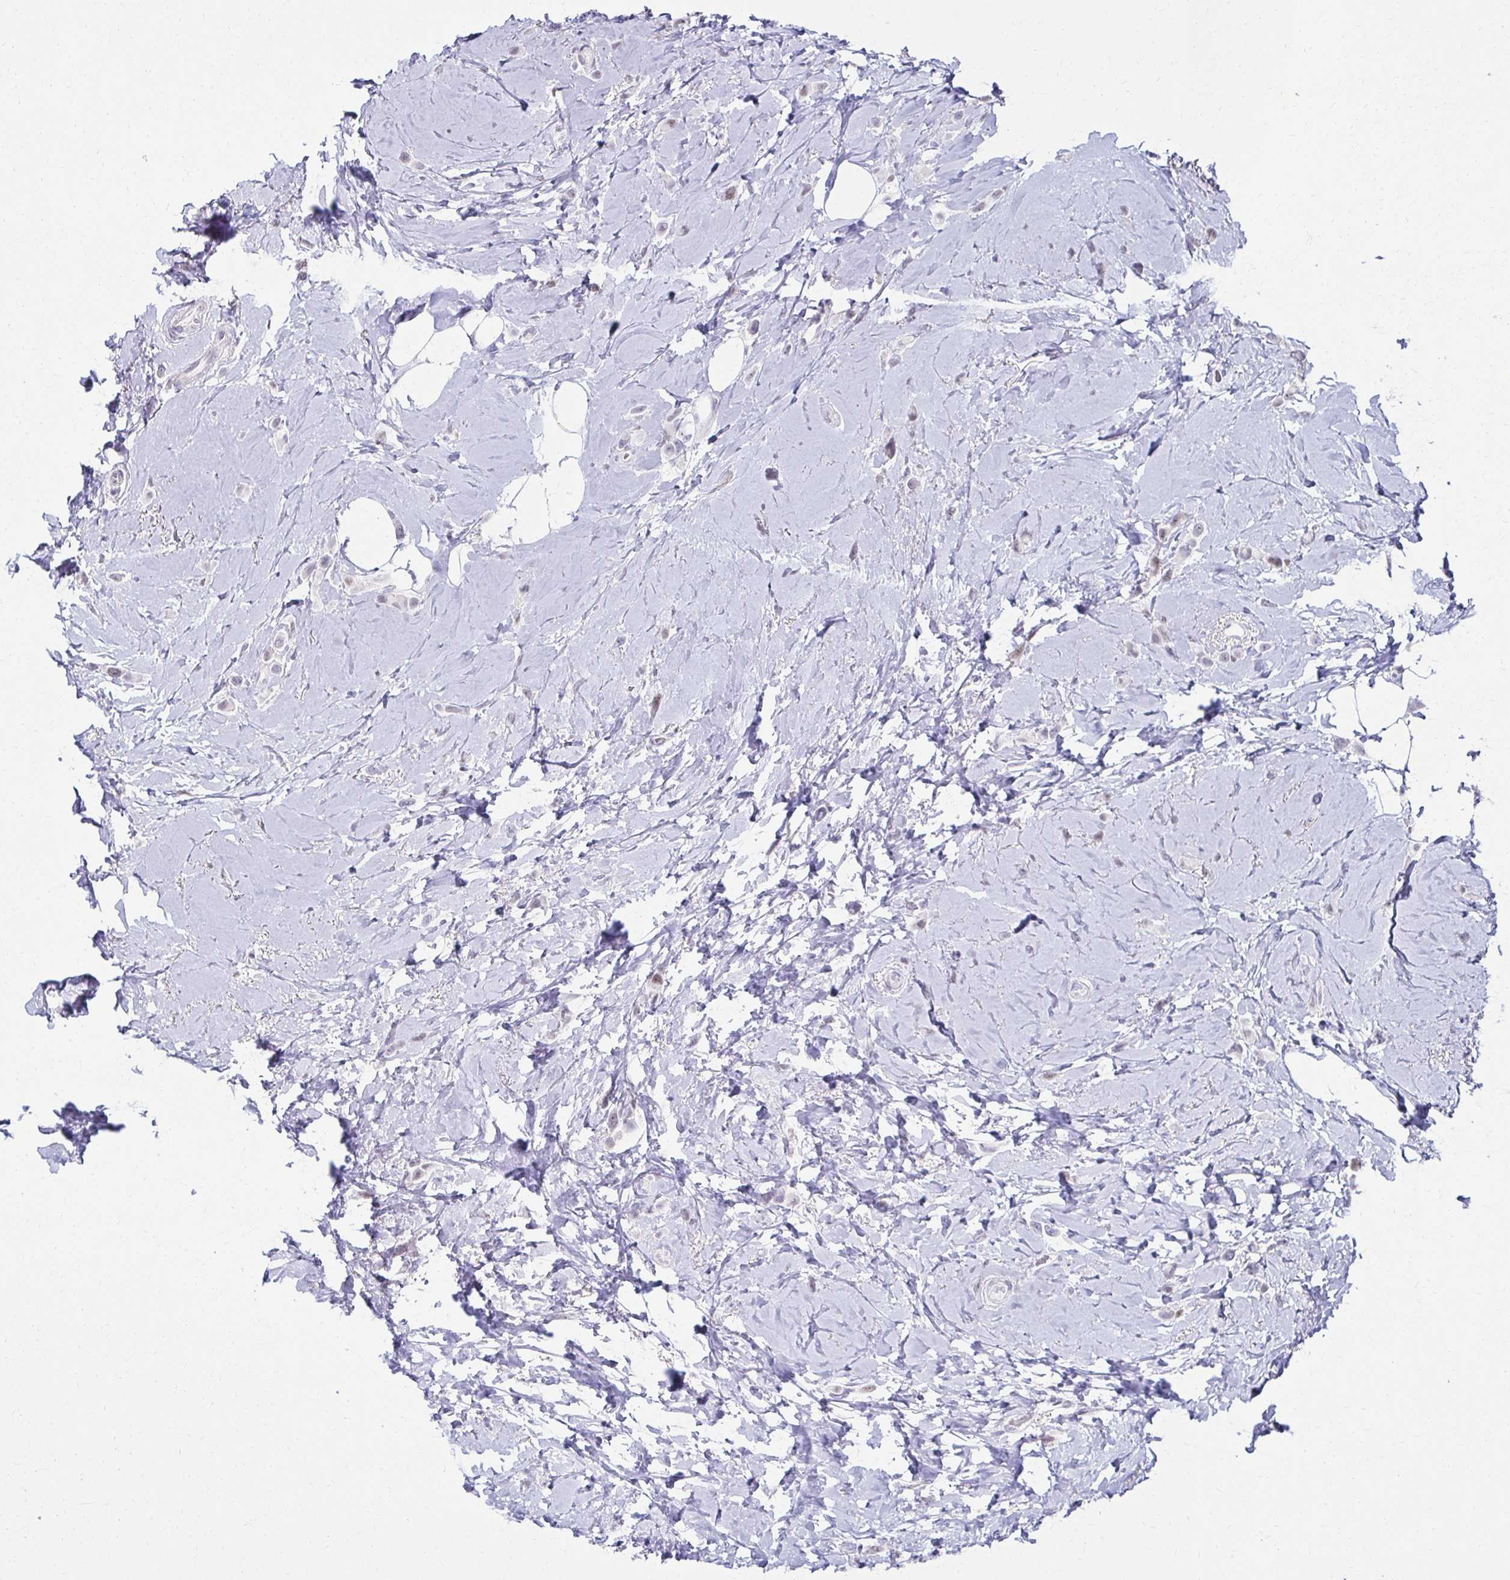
{"staining": {"intensity": "negative", "quantity": "none", "location": "none"}, "tissue": "breast cancer", "cell_type": "Tumor cells", "image_type": "cancer", "snomed": [{"axis": "morphology", "description": "Lobular carcinoma"}, {"axis": "topography", "description": "Breast"}], "caption": "Tumor cells show no significant protein positivity in breast cancer.", "gene": "MORC4", "patient": {"sex": "female", "age": 66}}